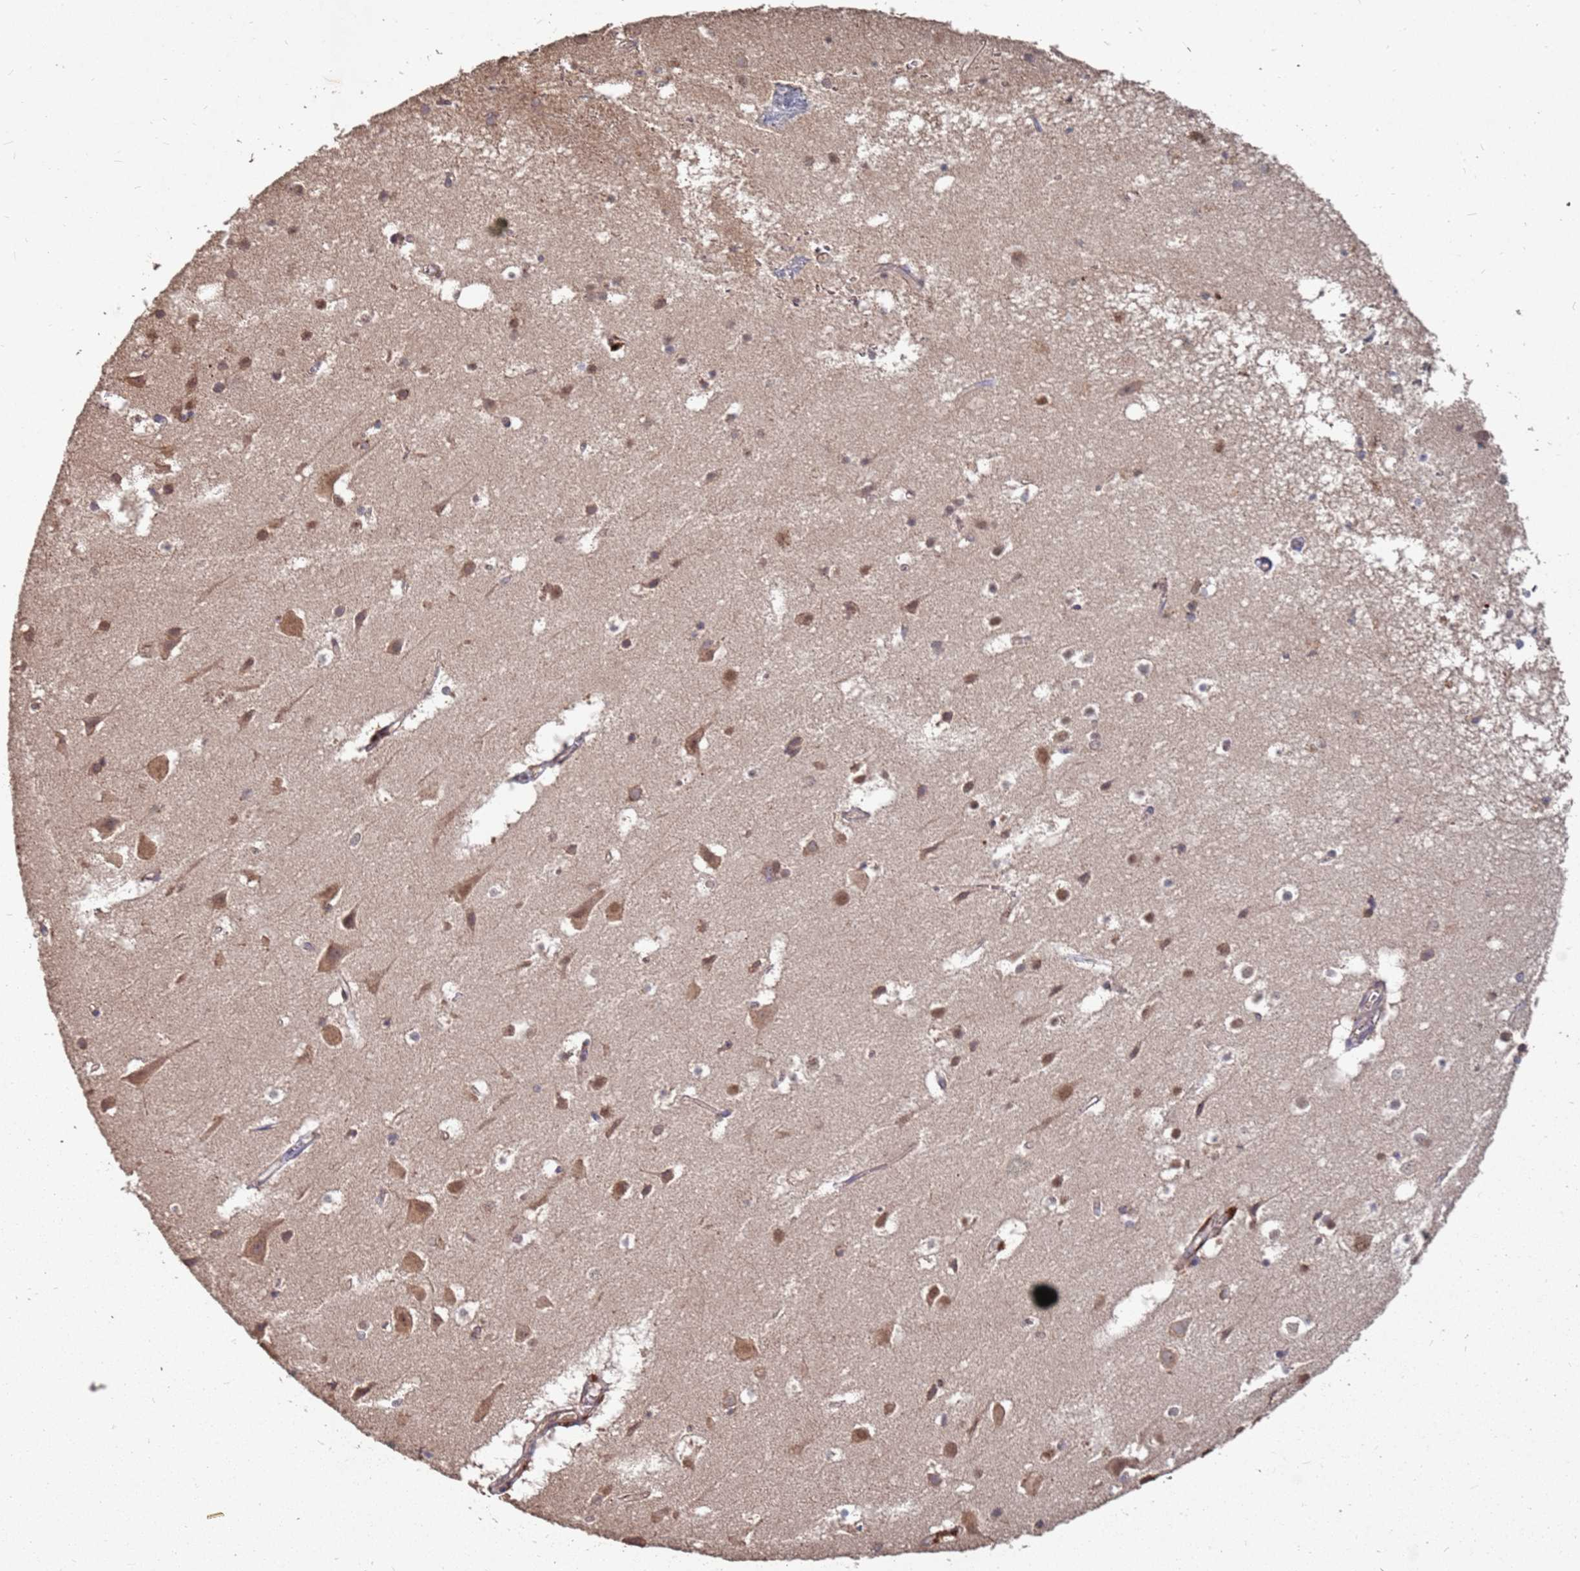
{"staining": {"intensity": "moderate", "quantity": "<25%", "location": "cytoplasmic/membranous"}, "tissue": "cerebral cortex", "cell_type": "Endothelial cells", "image_type": "normal", "snomed": [{"axis": "morphology", "description": "Normal tissue, NOS"}, {"axis": "topography", "description": "Cerebral cortex"}], "caption": "High-magnification brightfield microscopy of benign cerebral cortex stained with DAB (brown) and counterstained with hematoxylin (blue). endothelial cells exhibit moderate cytoplasmic/membranous expression is seen in about<25% of cells. The protein is shown in brown color, while the nuclei are stained blue.", "gene": "PRORP", "patient": {"sex": "male", "age": 54}}